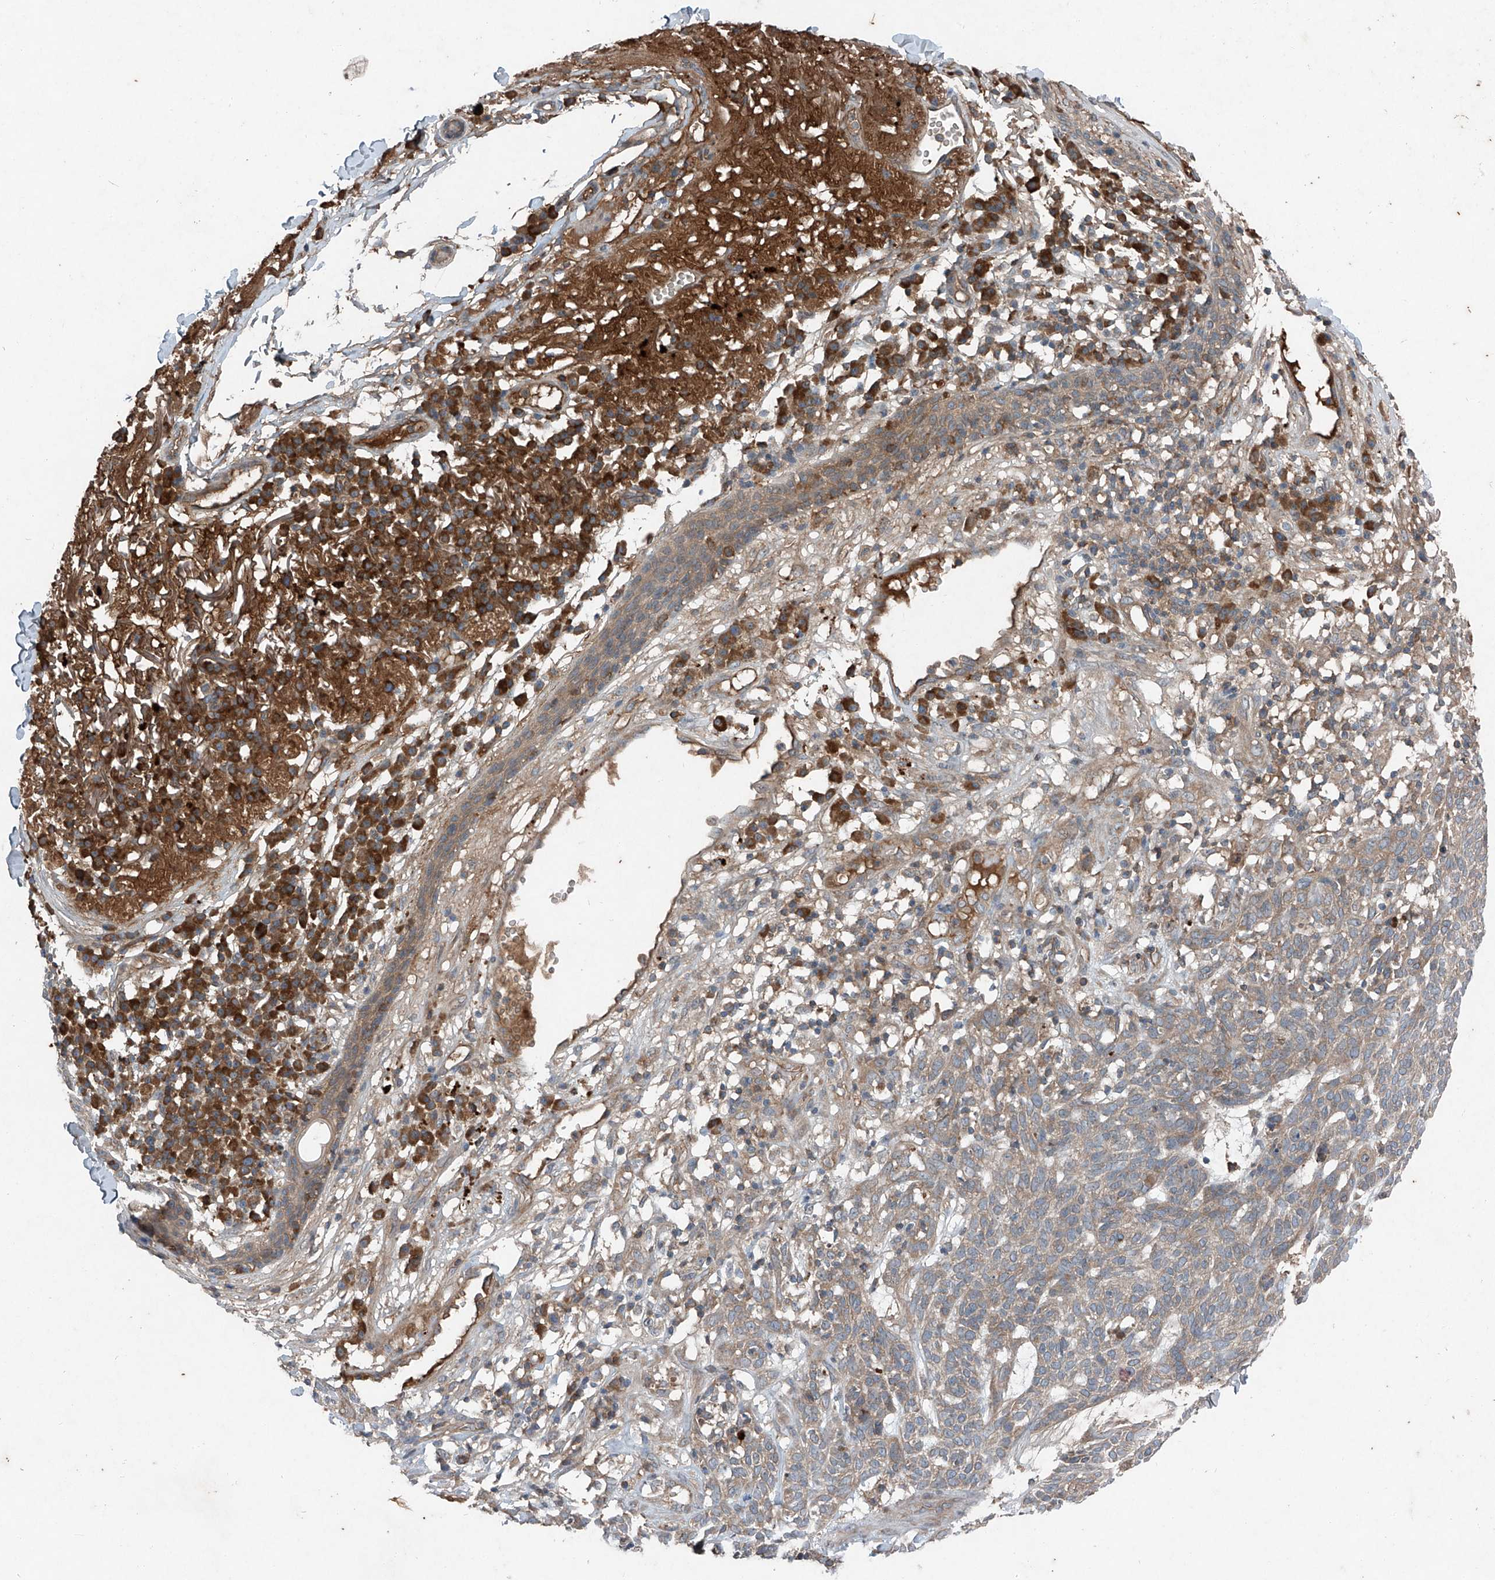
{"staining": {"intensity": "weak", "quantity": ">75%", "location": "cytoplasmic/membranous"}, "tissue": "skin cancer", "cell_type": "Tumor cells", "image_type": "cancer", "snomed": [{"axis": "morphology", "description": "Squamous cell carcinoma, NOS"}, {"axis": "topography", "description": "Skin"}], "caption": "This image shows skin cancer stained with IHC to label a protein in brown. The cytoplasmic/membranous of tumor cells show weak positivity for the protein. Nuclei are counter-stained blue.", "gene": "FOXRED2", "patient": {"sex": "female", "age": 90}}